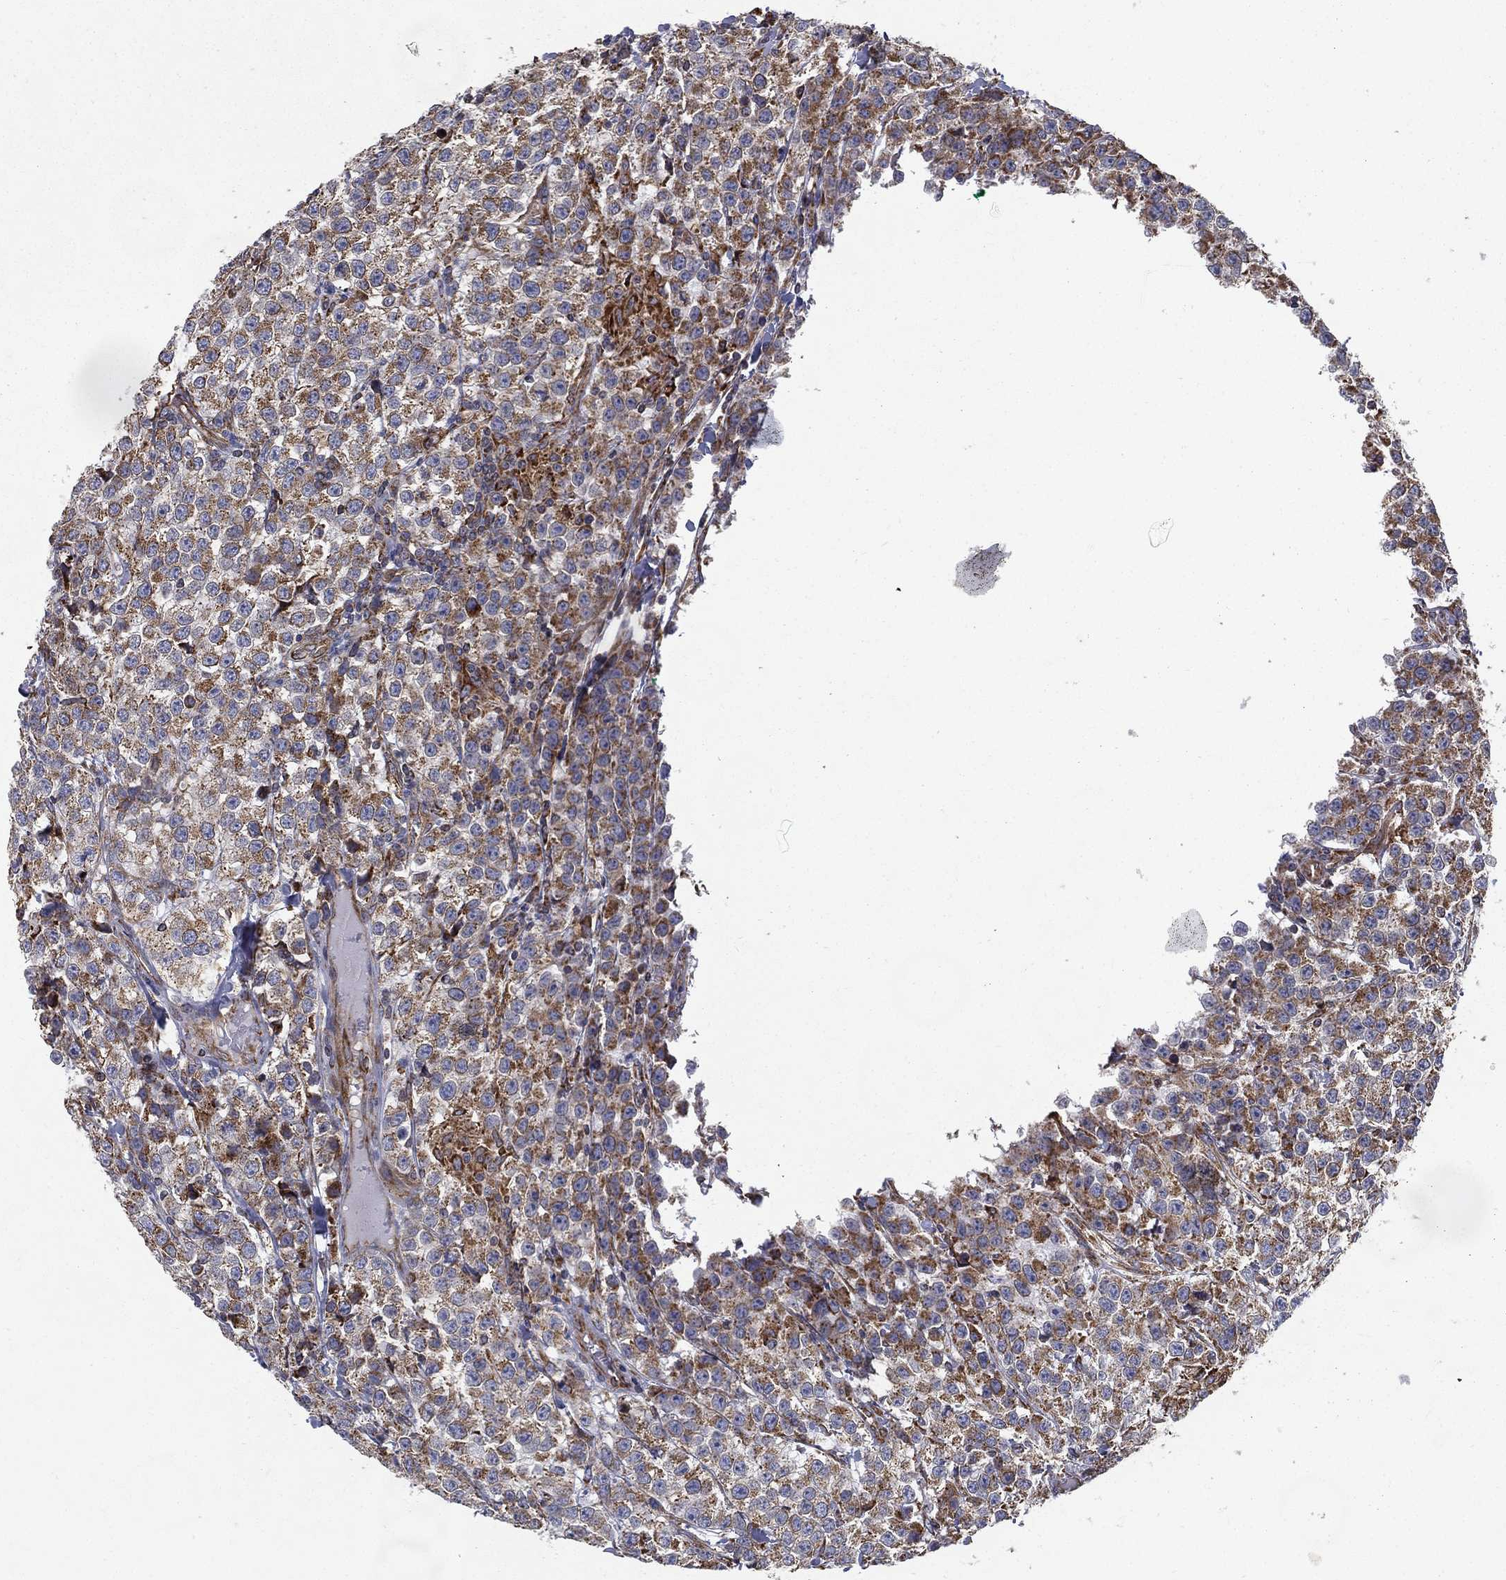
{"staining": {"intensity": "moderate", "quantity": "25%-75%", "location": "cytoplasmic/membranous"}, "tissue": "testis cancer", "cell_type": "Tumor cells", "image_type": "cancer", "snomed": [{"axis": "morphology", "description": "Seminoma, NOS"}, {"axis": "topography", "description": "Testis"}], "caption": "IHC (DAB (3,3'-diaminobenzidine)) staining of human testis seminoma reveals moderate cytoplasmic/membranous protein expression in approximately 25%-75% of tumor cells. Using DAB (brown) and hematoxylin (blue) stains, captured at high magnification using brightfield microscopy.", "gene": "MT-CYB", "patient": {"sex": "male", "age": 59}}